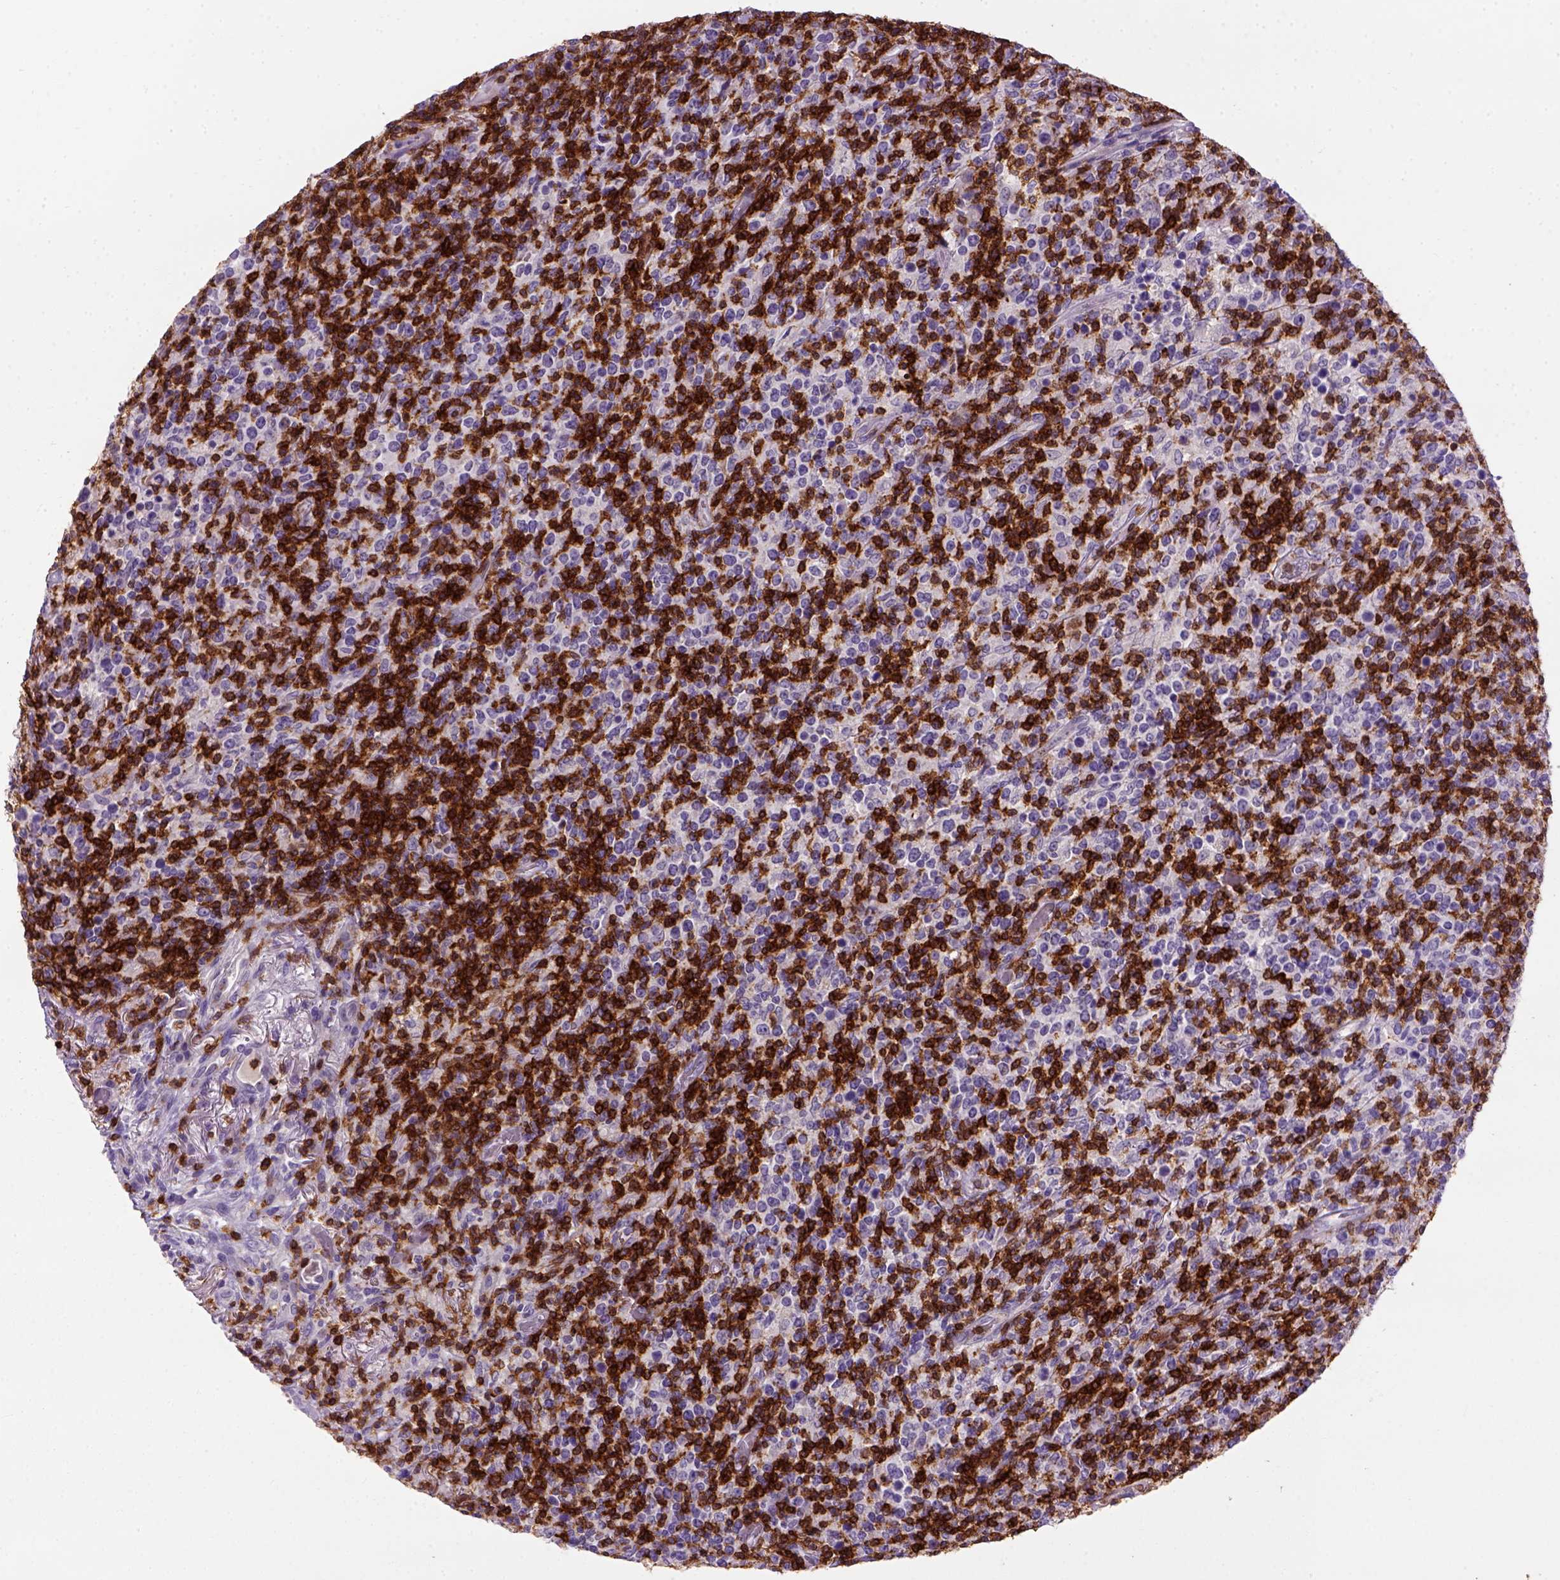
{"staining": {"intensity": "negative", "quantity": "none", "location": "none"}, "tissue": "lymphoma", "cell_type": "Tumor cells", "image_type": "cancer", "snomed": [{"axis": "morphology", "description": "Malignant lymphoma, non-Hodgkin's type, High grade"}, {"axis": "topography", "description": "Lung"}], "caption": "Lymphoma stained for a protein using immunohistochemistry (IHC) shows no staining tumor cells.", "gene": "CD3E", "patient": {"sex": "male", "age": 79}}